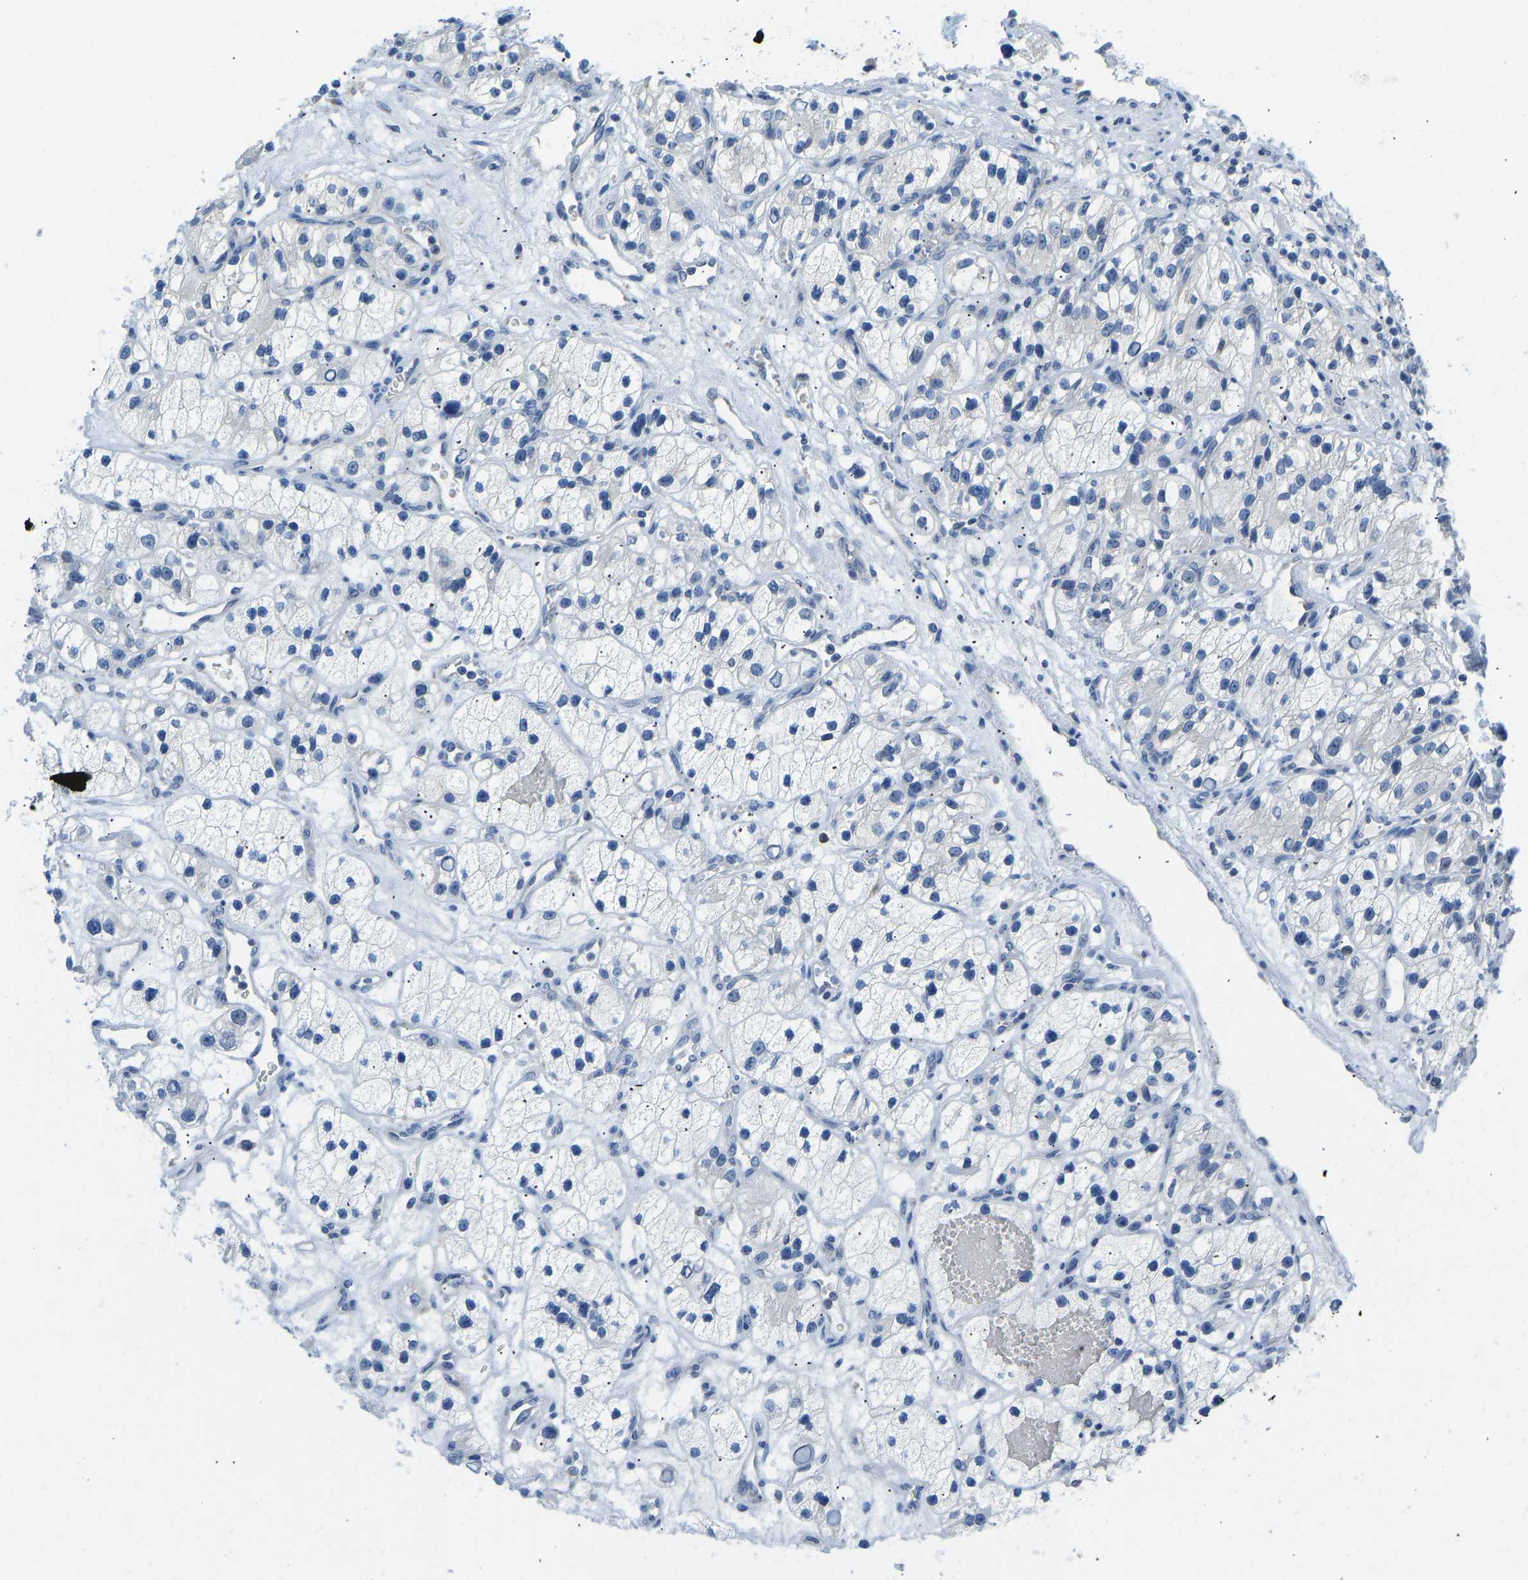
{"staining": {"intensity": "negative", "quantity": "none", "location": "none"}, "tissue": "renal cancer", "cell_type": "Tumor cells", "image_type": "cancer", "snomed": [{"axis": "morphology", "description": "Adenocarcinoma, NOS"}, {"axis": "topography", "description": "Kidney"}], "caption": "IHC histopathology image of neoplastic tissue: adenocarcinoma (renal) stained with DAB exhibits no significant protein staining in tumor cells.", "gene": "VRK1", "patient": {"sex": "female", "age": 57}}